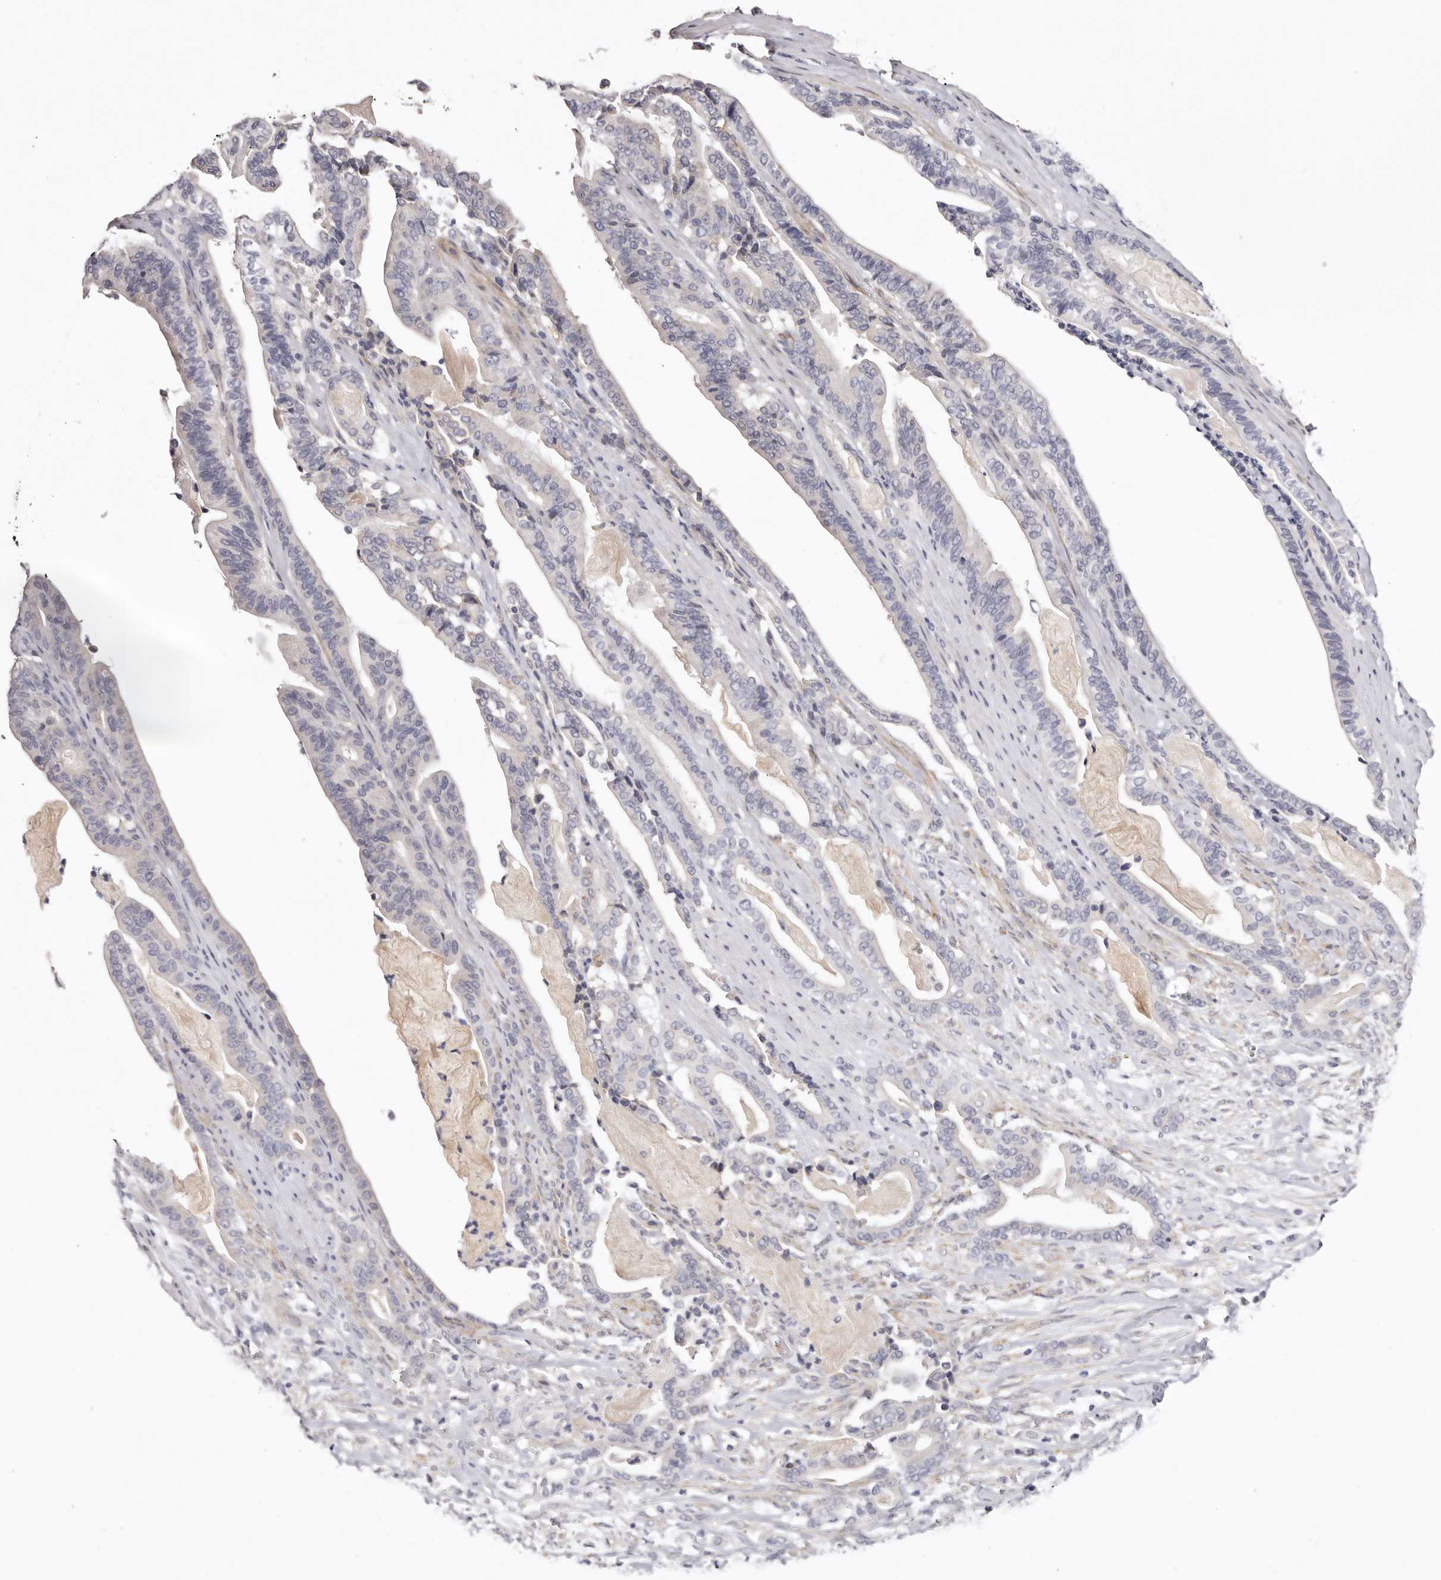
{"staining": {"intensity": "negative", "quantity": "none", "location": "none"}, "tissue": "pancreatic cancer", "cell_type": "Tumor cells", "image_type": "cancer", "snomed": [{"axis": "morphology", "description": "Adenocarcinoma, NOS"}, {"axis": "topography", "description": "Pancreas"}], "caption": "An immunohistochemistry micrograph of pancreatic cancer (adenocarcinoma) is shown. There is no staining in tumor cells of pancreatic cancer (adenocarcinoma).", "gene": "LMLN", "patient": {"sex": "male", "age": 63}}